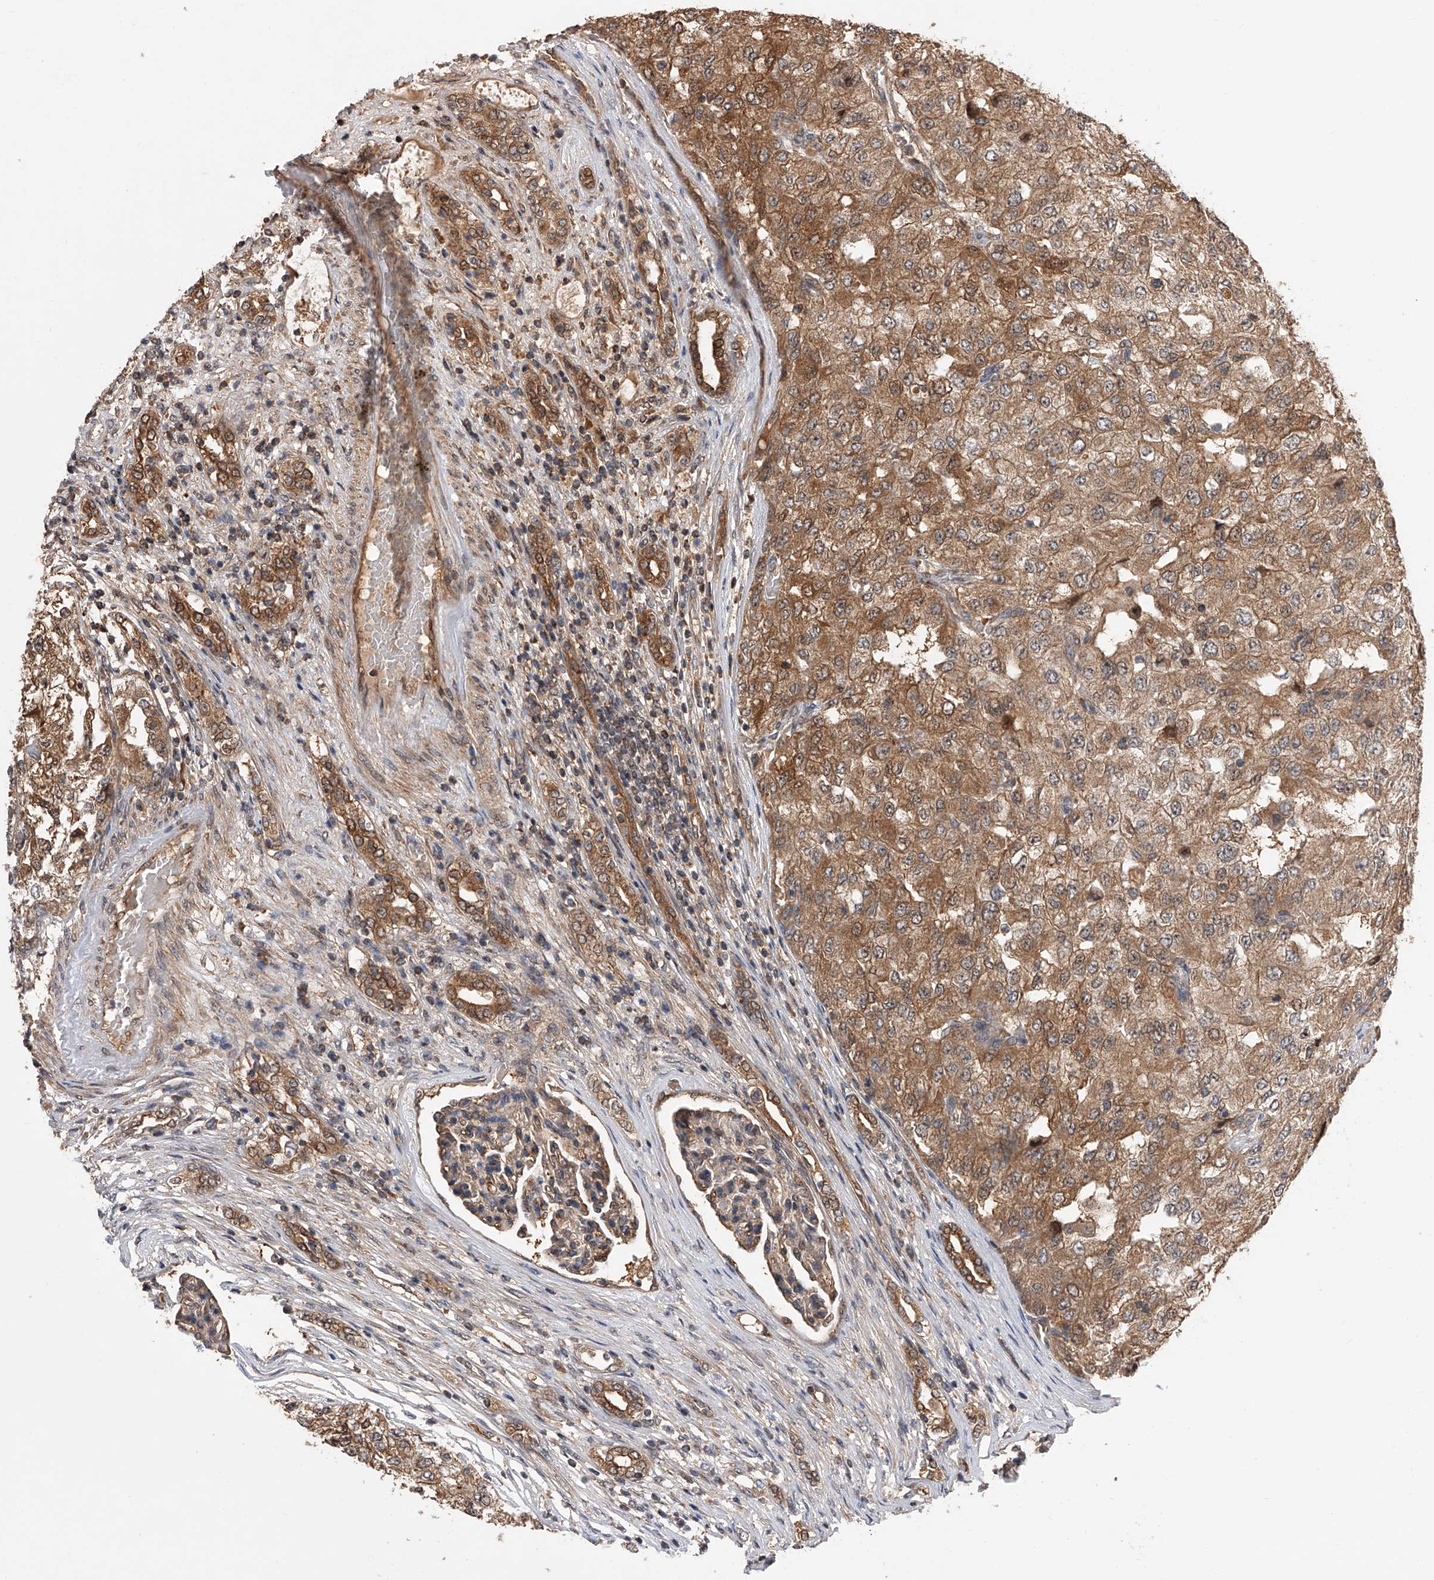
{"staining": {"intensity": "moderate", "quantity": ">75%", "location": "cytoplasmic/membranous"}, "tissue": "renal cancer", "cell_type": "Tumor cells", "image_type": "cancer", "snomed": [{"axis": "morphology", "description": "Adenocarcinoma, NOS"}, {"axis": "topography", "description": "Kidney"}], "caption": "Renal cancer stained with a protein marker displays moderate staining in tumor cells.", "gene": "GMDS", "patient": {"sex": "female", "age": 54}}